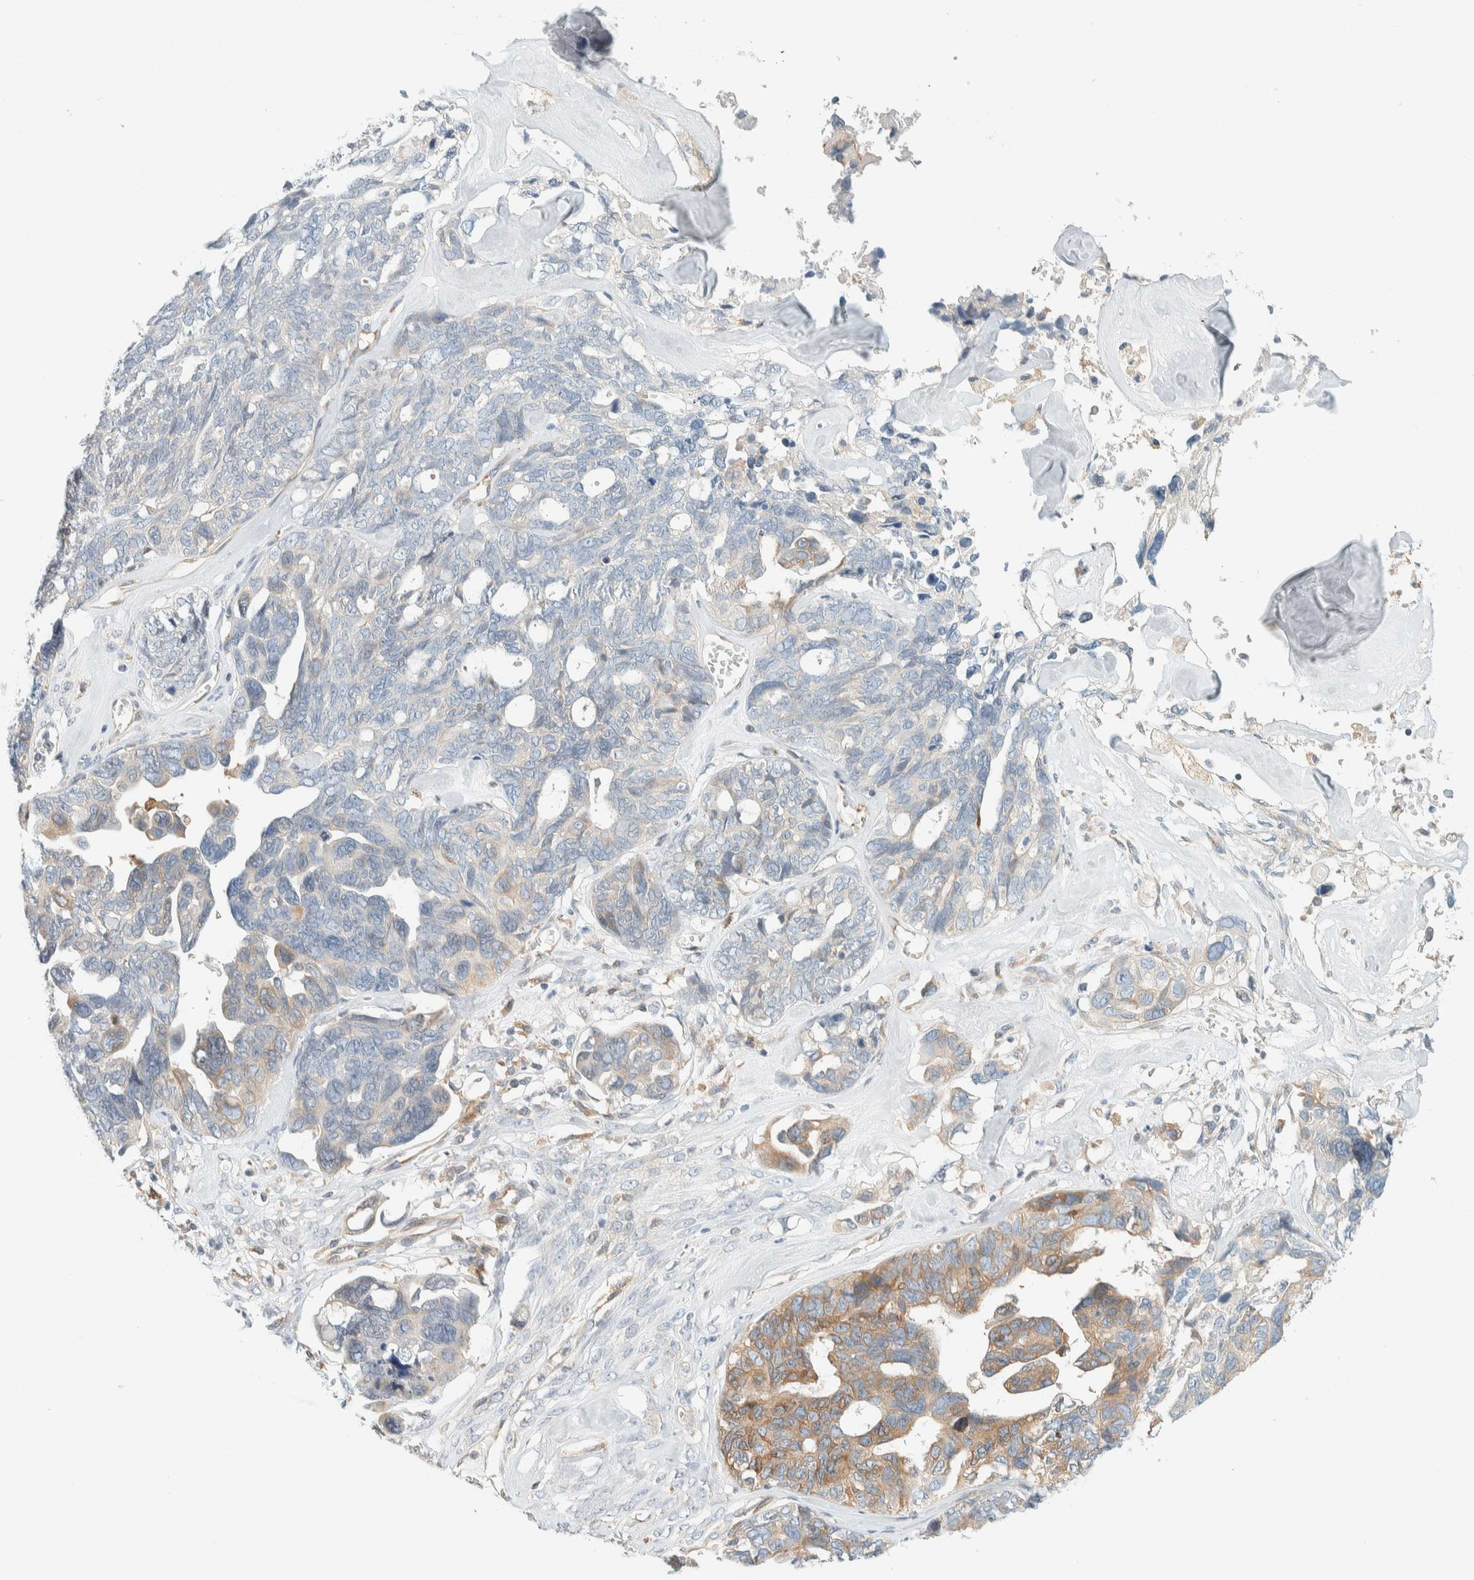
{"staining": {"intensity": "moderate", "quantity": "<25%", "location": "cytoplasmic/membranous"}, "tissue": "ovarian cancer", "cell_type": "Tumor cells", "image_type": "cancer", "snomed": [{"axis": "morphology", "description": "Cystadenocarcinoma, serous, NOS"}, {"axis": "topography", "description": "Ovary"}], "caption": "A histopathology image showing moderate cytoplasmic/membranous staining in approximately <25% of tumor cells in ovarian serous cystadenocarcinoma, as visualized by brown immunohistochemical staining.", "gene": "SUMF2", "patient": {"sex": "female", "age": 79}}